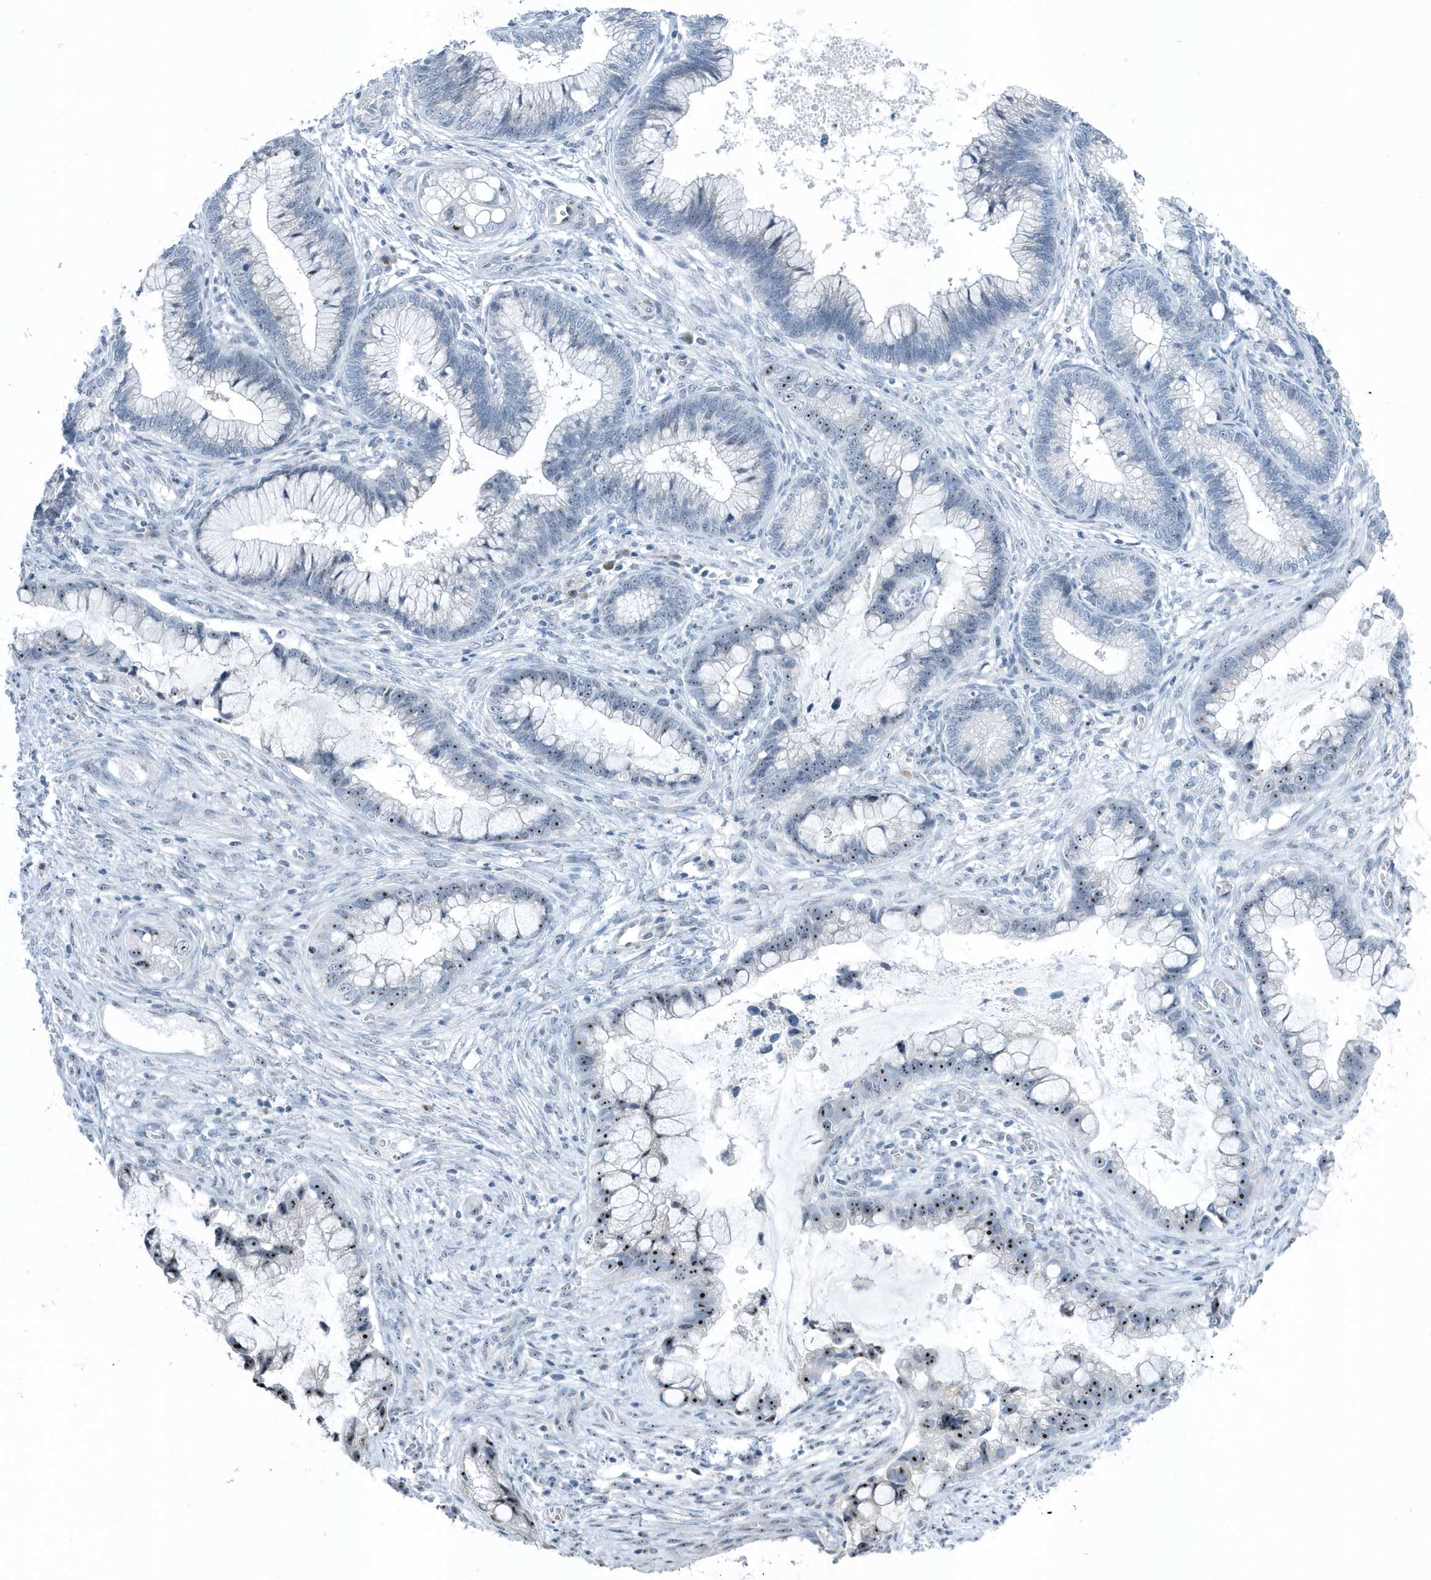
{"staining": {"intensity": "moderate", "quantity": "25%-75%", "location": "nuclear"}, "tissue": "cervical cancer", "cell_type": "Tumor cells", "image_type": "cancer", "snomed": [{"axis": "morphology", "description": "Adenocarcinoma, NOS"}, {"axis": "topography", "description": "Cervix"}], "caption": "About 25%-75% of tumor cells in cervical cancer reveal moderate nuclear protein staining as visualized by brown immunohistochemical staining.", "gene": "RPF2", "patient": {"sex": "female", "age": 44}}